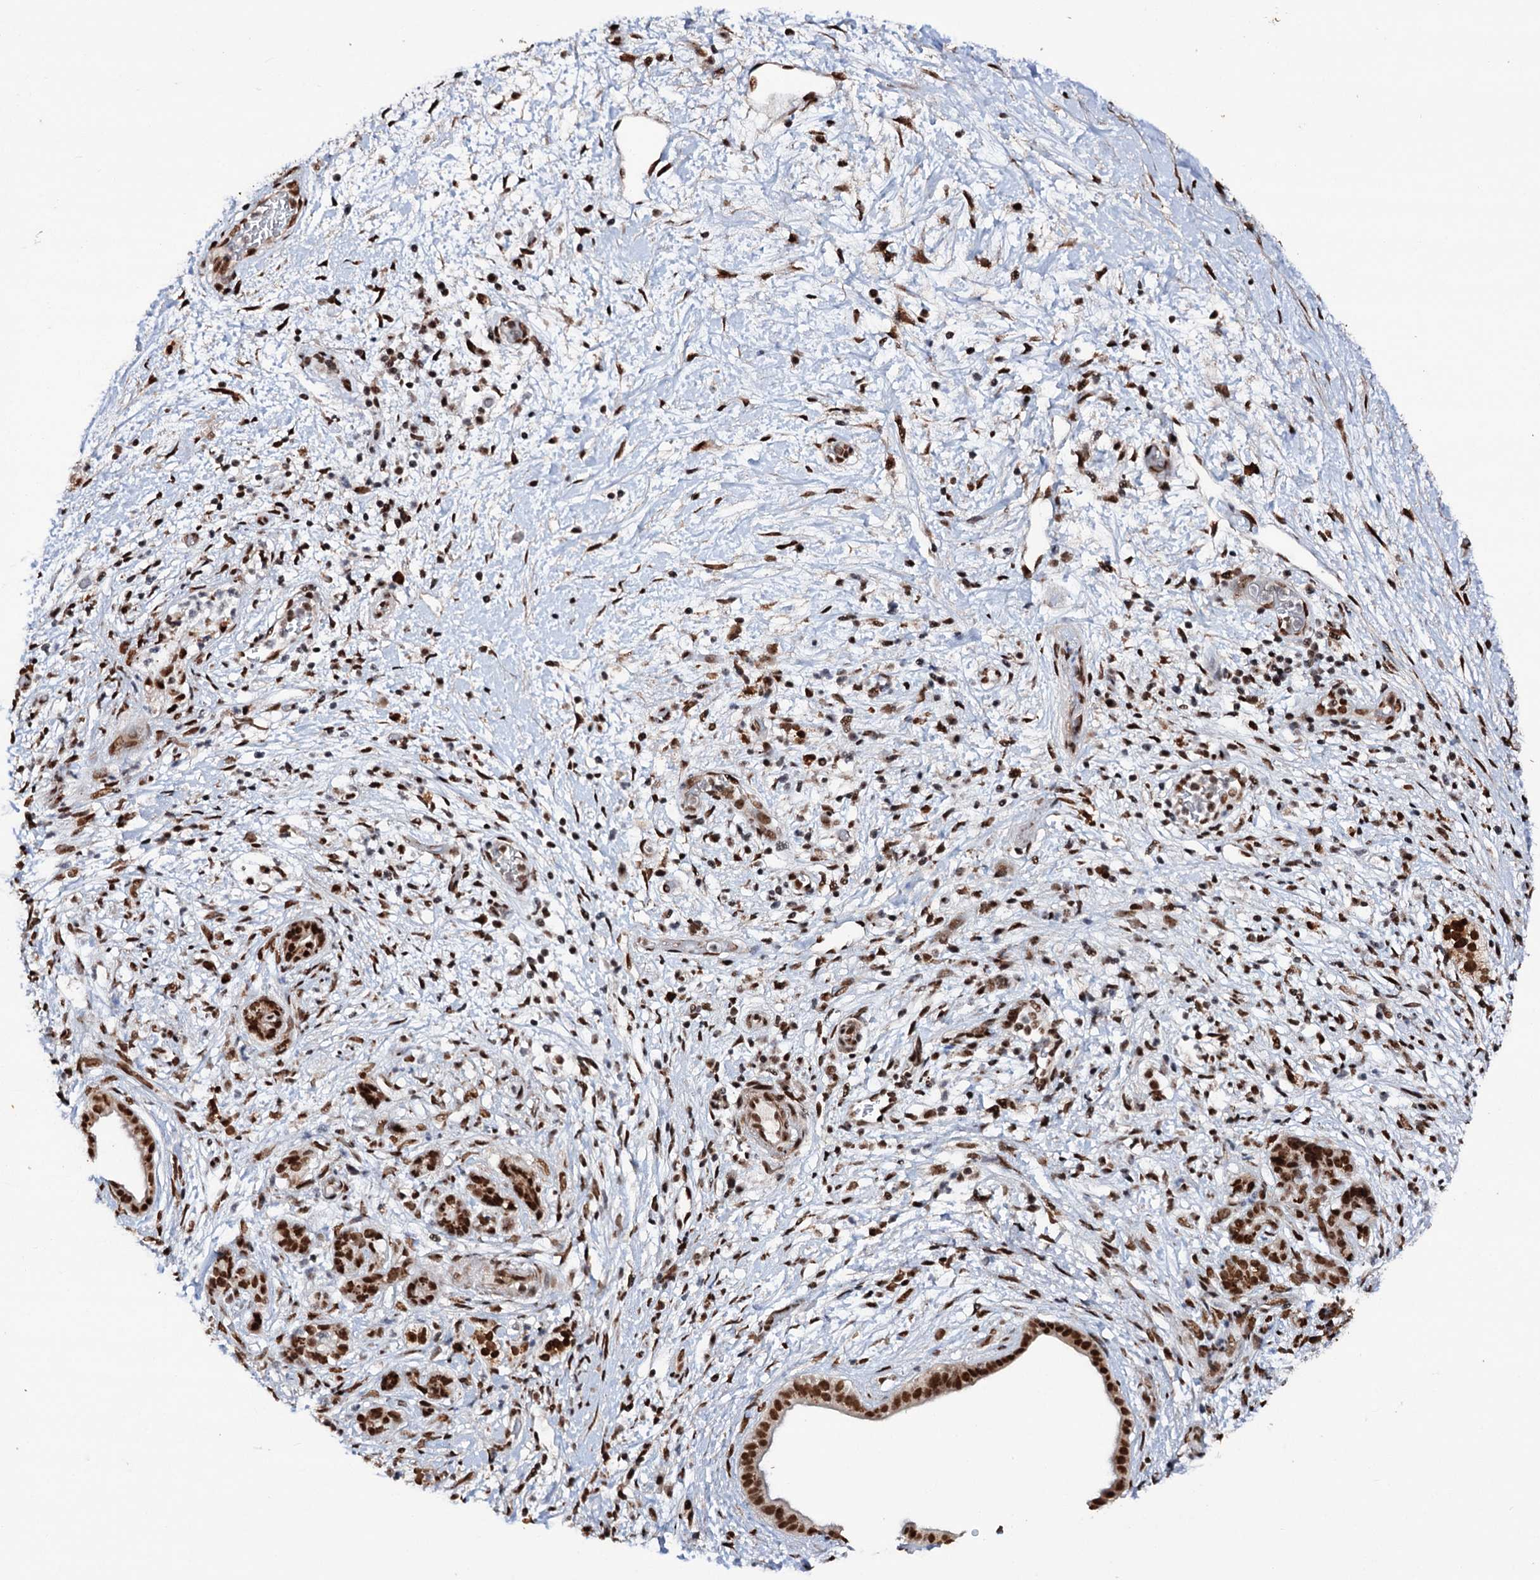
{"staining": {"intensity": "strong", "quantity": ">75%", "location": "nuclear"}, "tissue": "pancreatic cancer", "cell_type": "Tumor cells", "image_type": "cancer", "snomed": [{"axis": "morphology", "description": "Adenocarcinoma, NOS"}, {"axis": "topography", "description": "Pancreas"}], "caption": "The immunohistochemical stain highlights strong nuclear staining in tumor cells of pancreatic cancer tissue. The staining is performed using DAB (3,3'-diaminobenzidine) brown chromogen to label protein expression. The nuclei are counter-stained blue using hematoxylin.", "gene": "MATR3", "patient": {"sex": "female", "age": 73}}